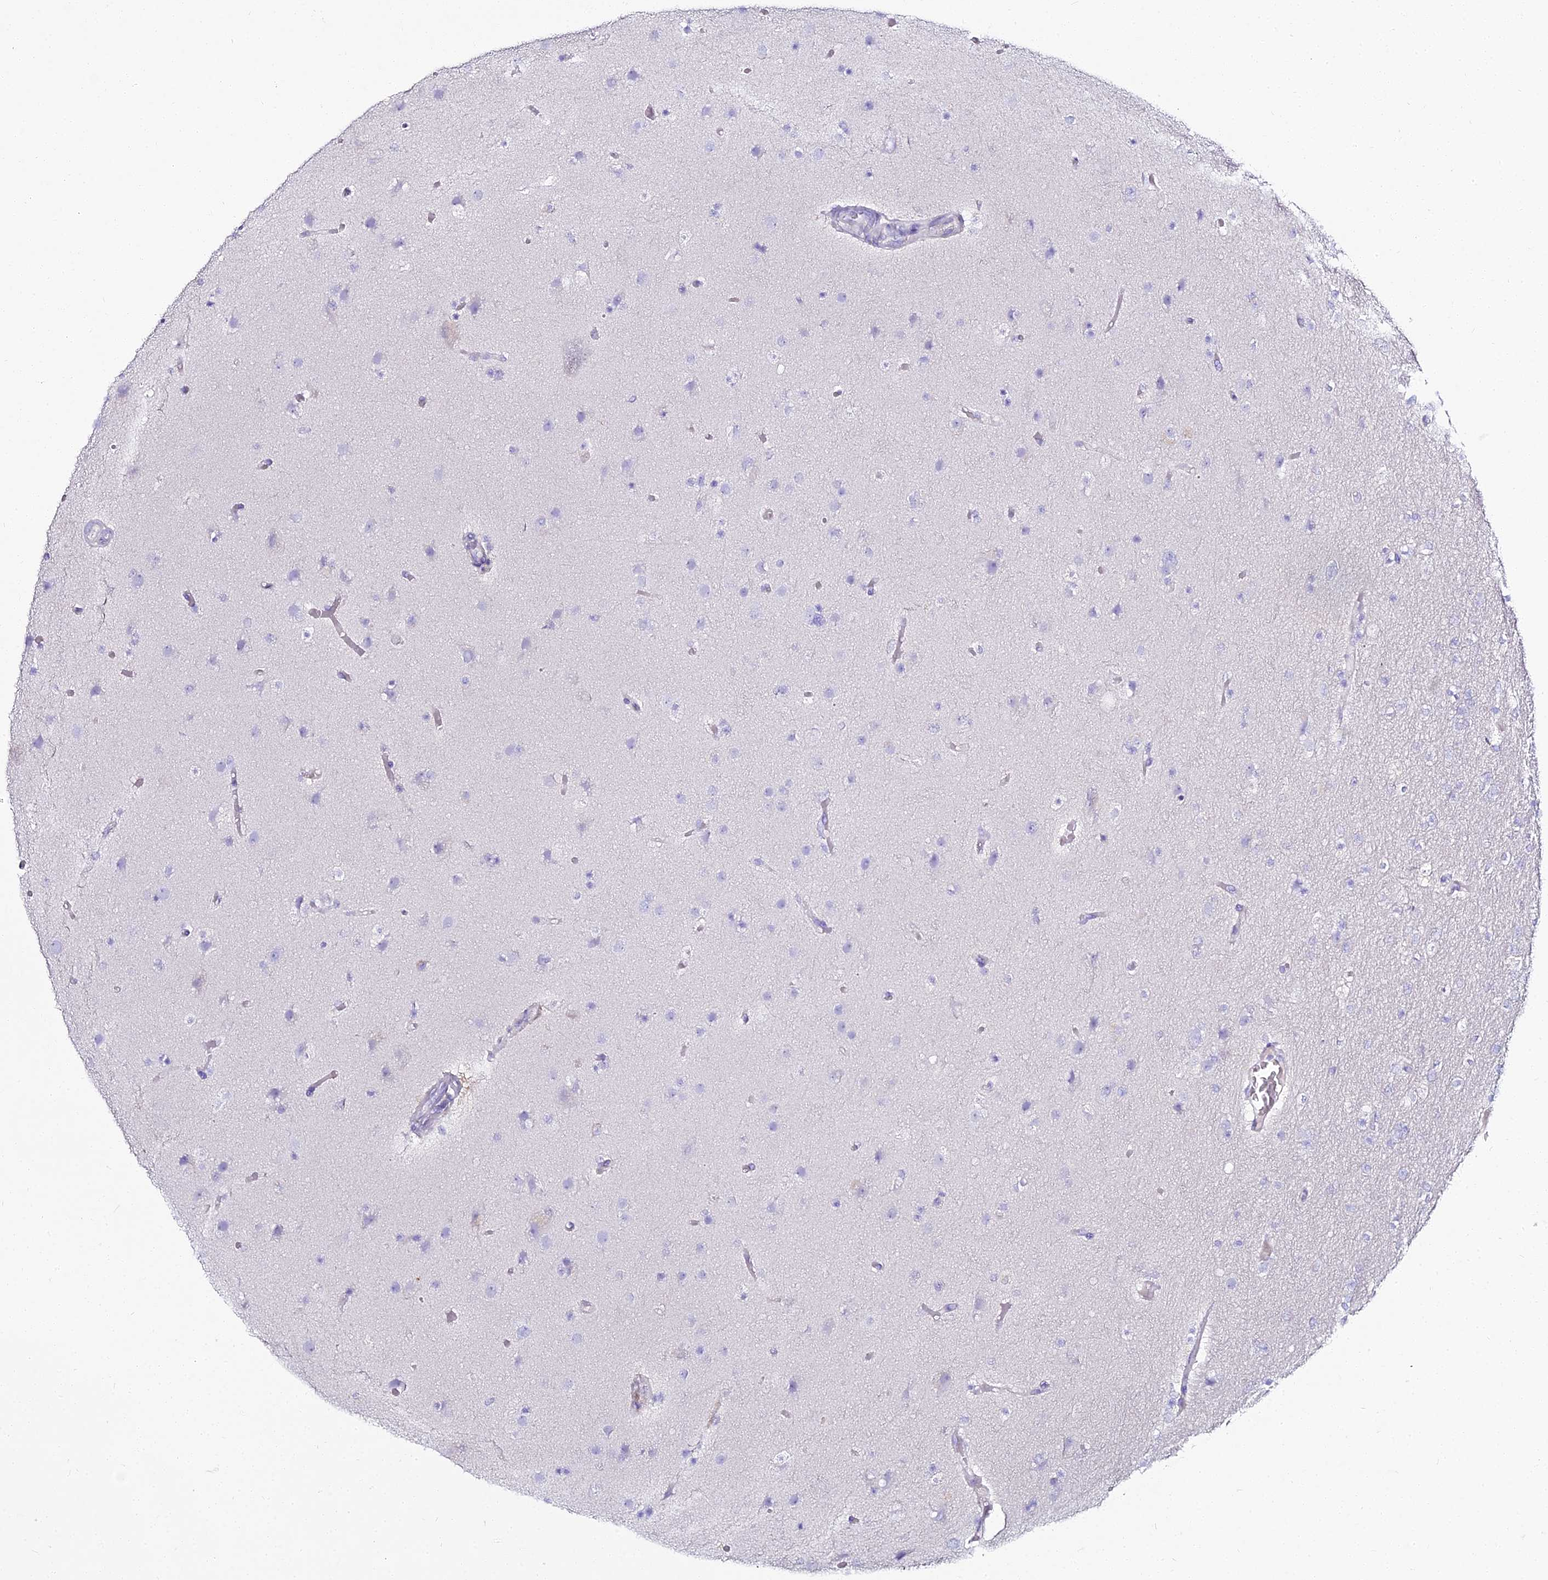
{"staining": {"intensity": "negative", "quantity": "none", "location": "none"}, "tissue": "glioma", "cell_type": "Tumor cells", "image_type": "cancer", "snomed": [{"axis": "morphology", "description": "Glioma, malignant, High grade"}, {"axis": "topography", "description": "Cerebral cortex"}], "caption": "IHC micrograph of neoplastic tissue: human malignant high-grade glioma stained with DAB (3,3'-diaminobenzidine) displays no significant protein staining in tumor cells. (DAB (3,3'-diaminobenzidine) IHC, high magnification).", "gene": "ALPG", "patient": {"sex": "female", "age": 36}}